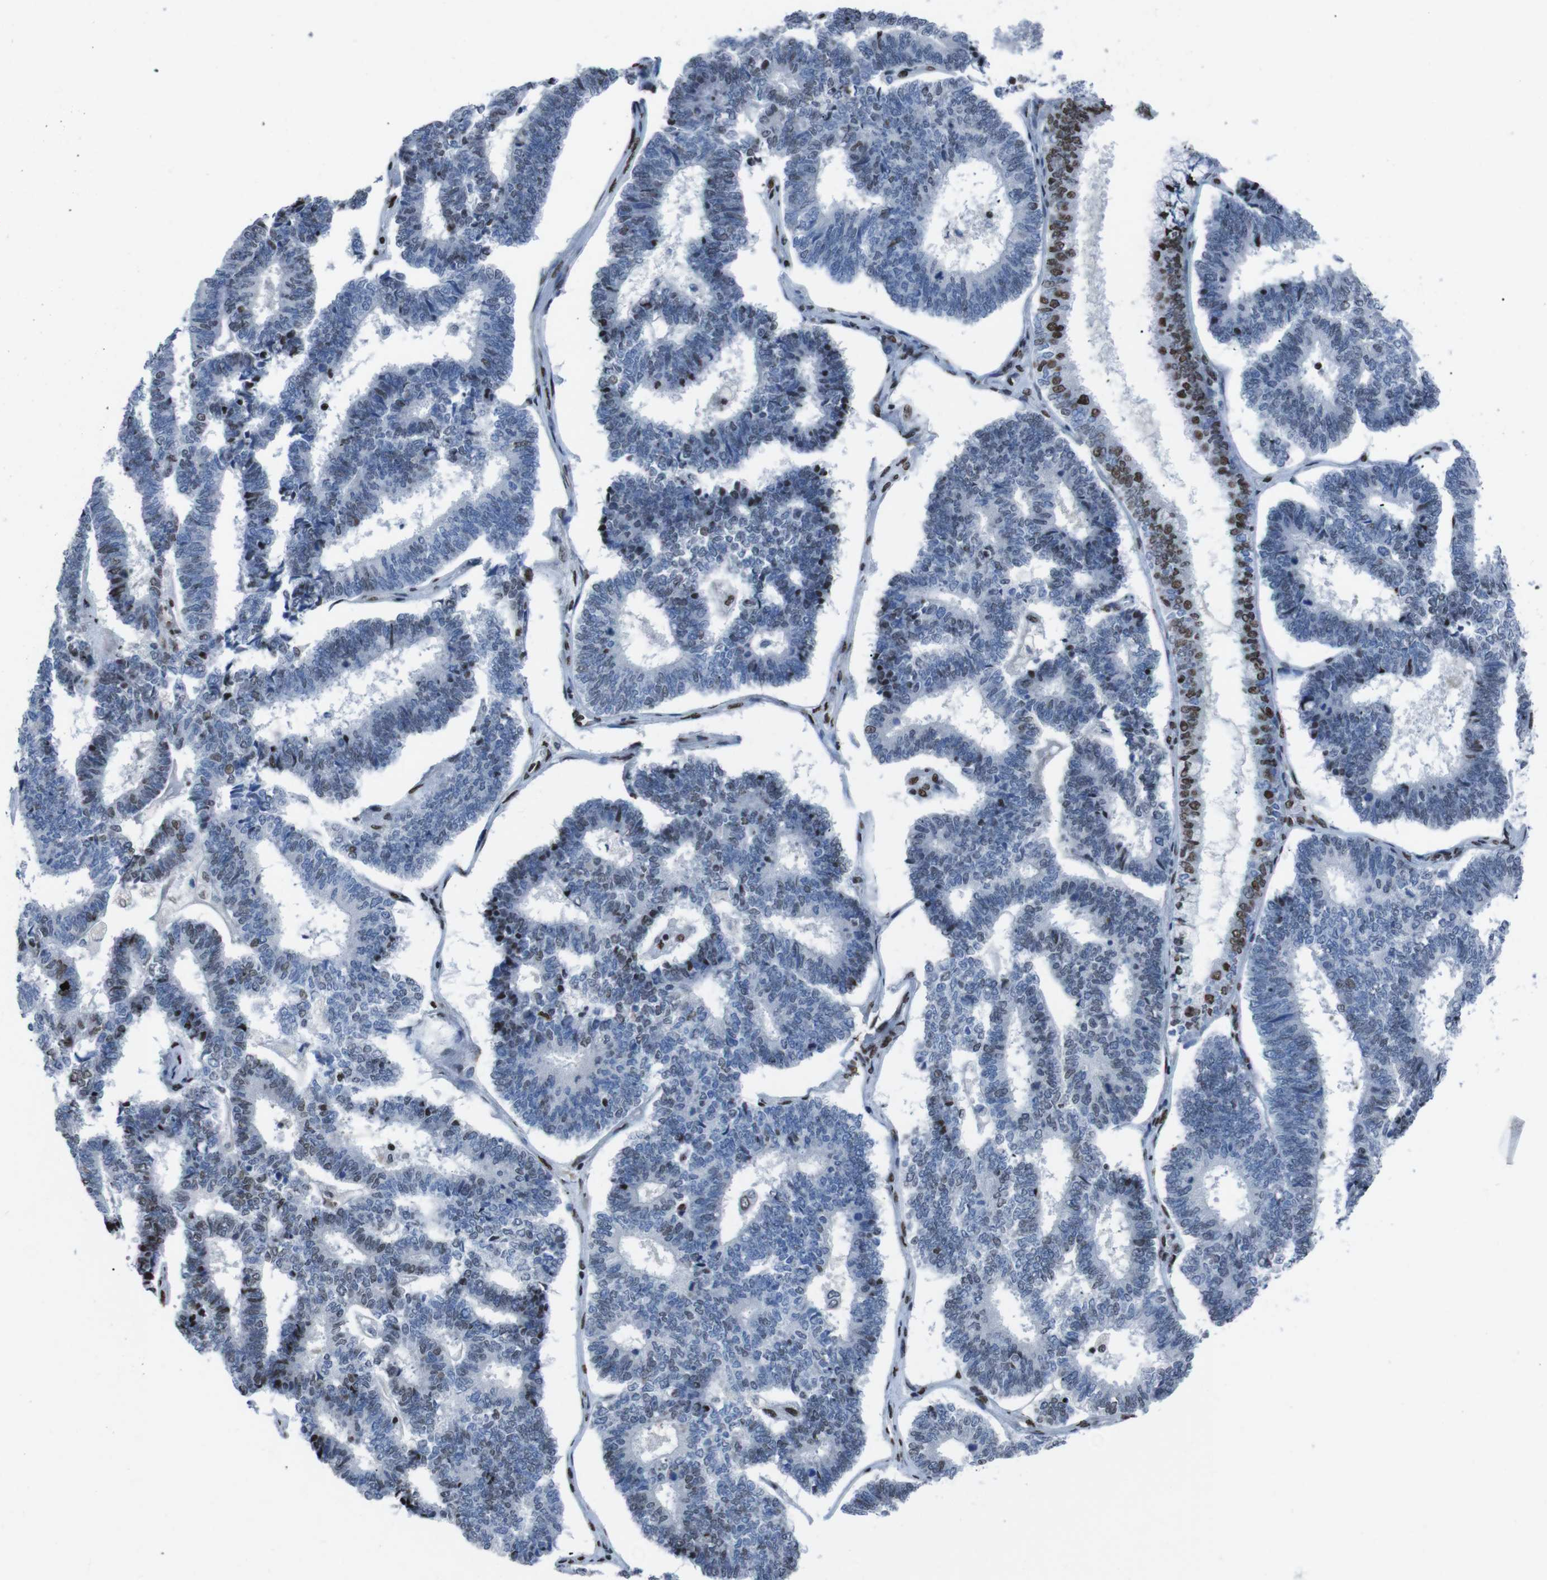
{"staining": {"intensity": "moderate", "quantity": "<25%", "location": "nuclear"}, "tissue": "endometrial cancer", "cell_type": "Tumor cells", "image_type": "cancer", "snomed": [{"axis": "morphology", "description": "Adenocarcinoma, NOS"}, {"axis": "topography", "description": "Endometrium"}], "caption": "Protein analysis of adenocarcinoma (endometrial) tissue shows moderate nuclear staining in about <25% of tumor cells.", "gene": "PIP4P2", "patient": {"sex": "female", "age": 70}}